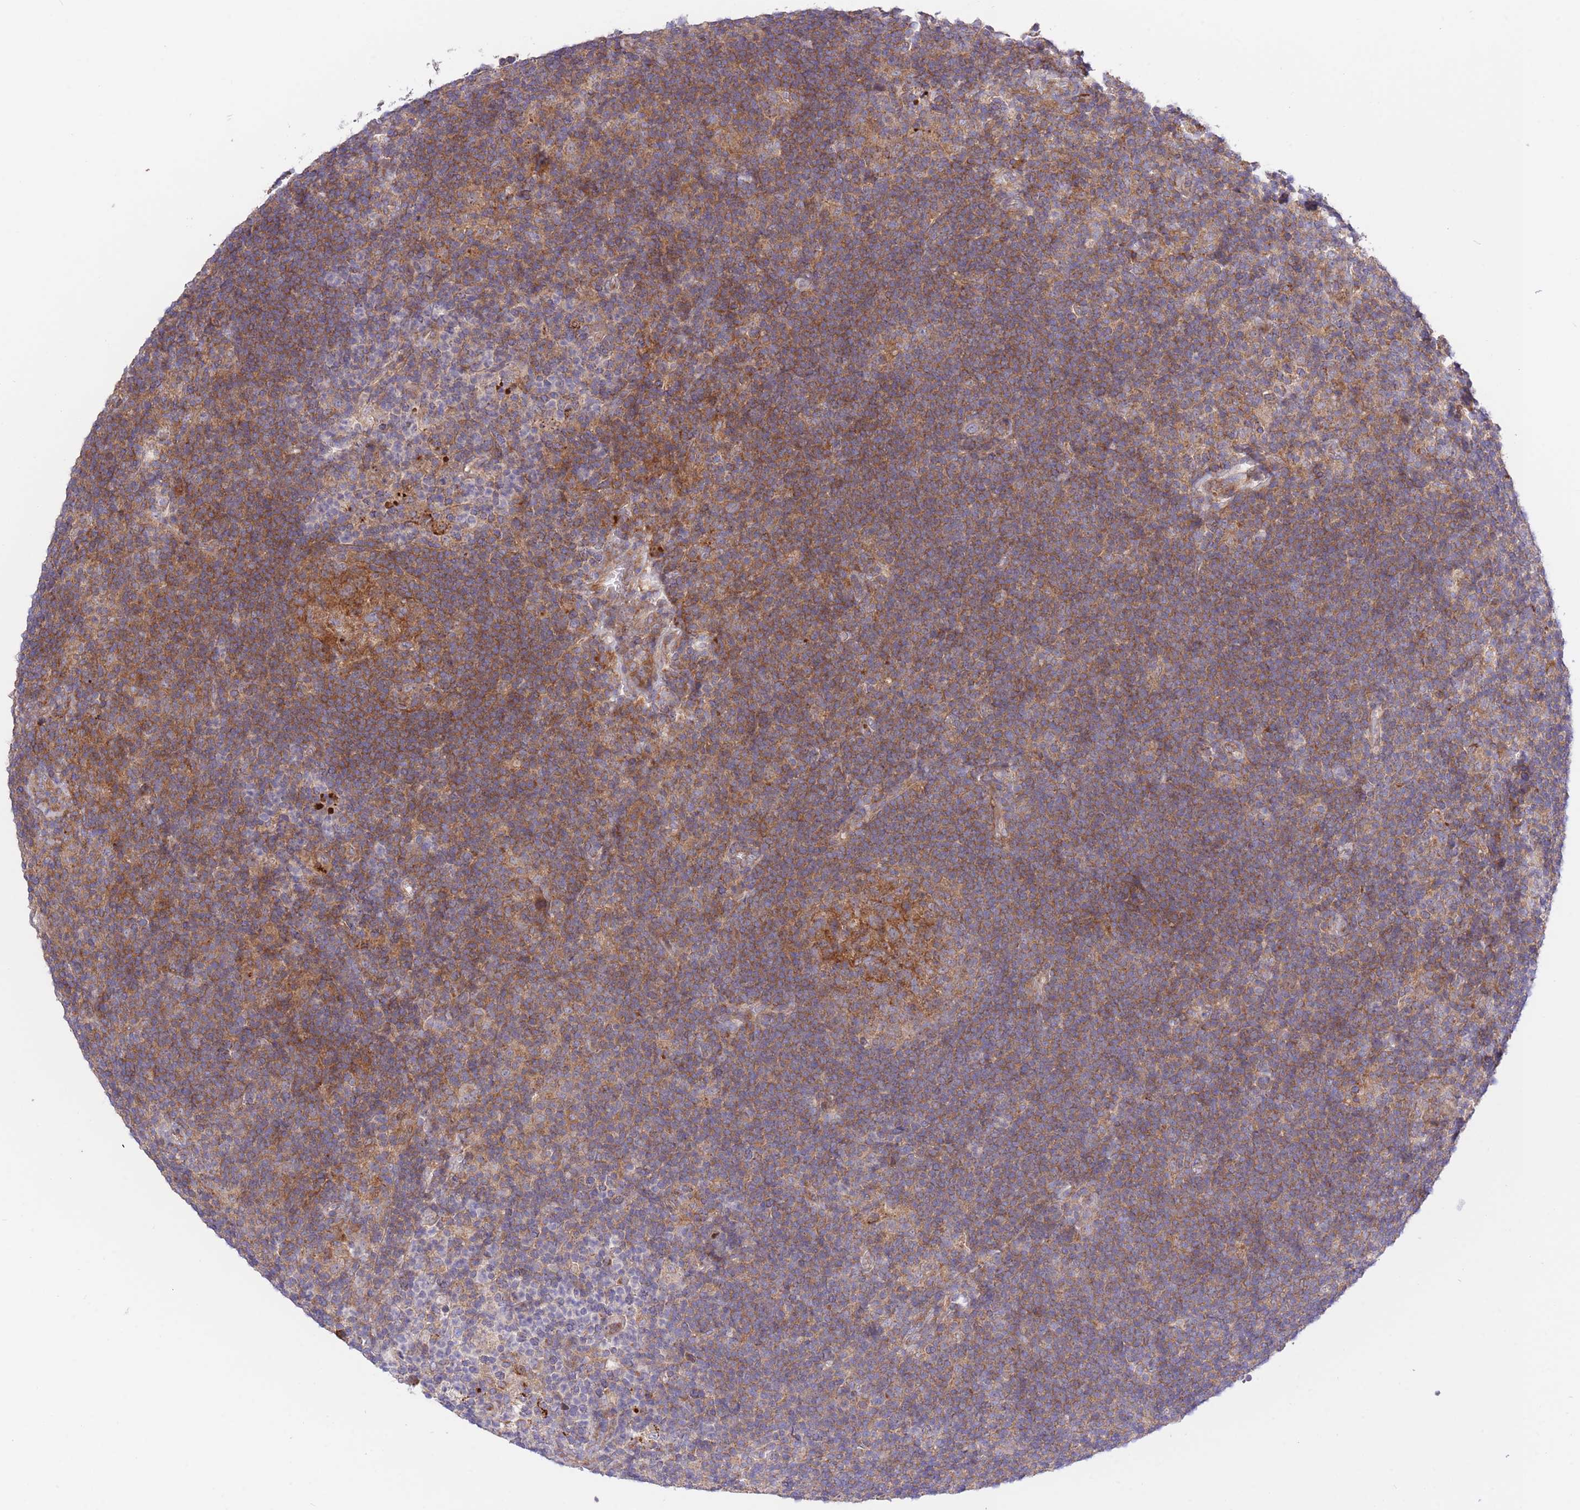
{"staining": {"intensity": "weak", "quantity": "<25%", "location": "cytoplasmic/membranous"}, "tissue": "lymphoma", "cell_type": "Tumor cells", "image_type": "cancer", "snomed": [{"axis": "morphology", "description": "Hodgkin's disease, NOS"}, {"axis": "topography", "description": "Lymph node"}], "caption": "A micrograph of Hodgkin's disease stained for a protein exhibits no brown staining in tumor cells. Nuclei are stained in blue.", "gene": "ATP13A2", "patient": {"sex": "female", "age": 57}}